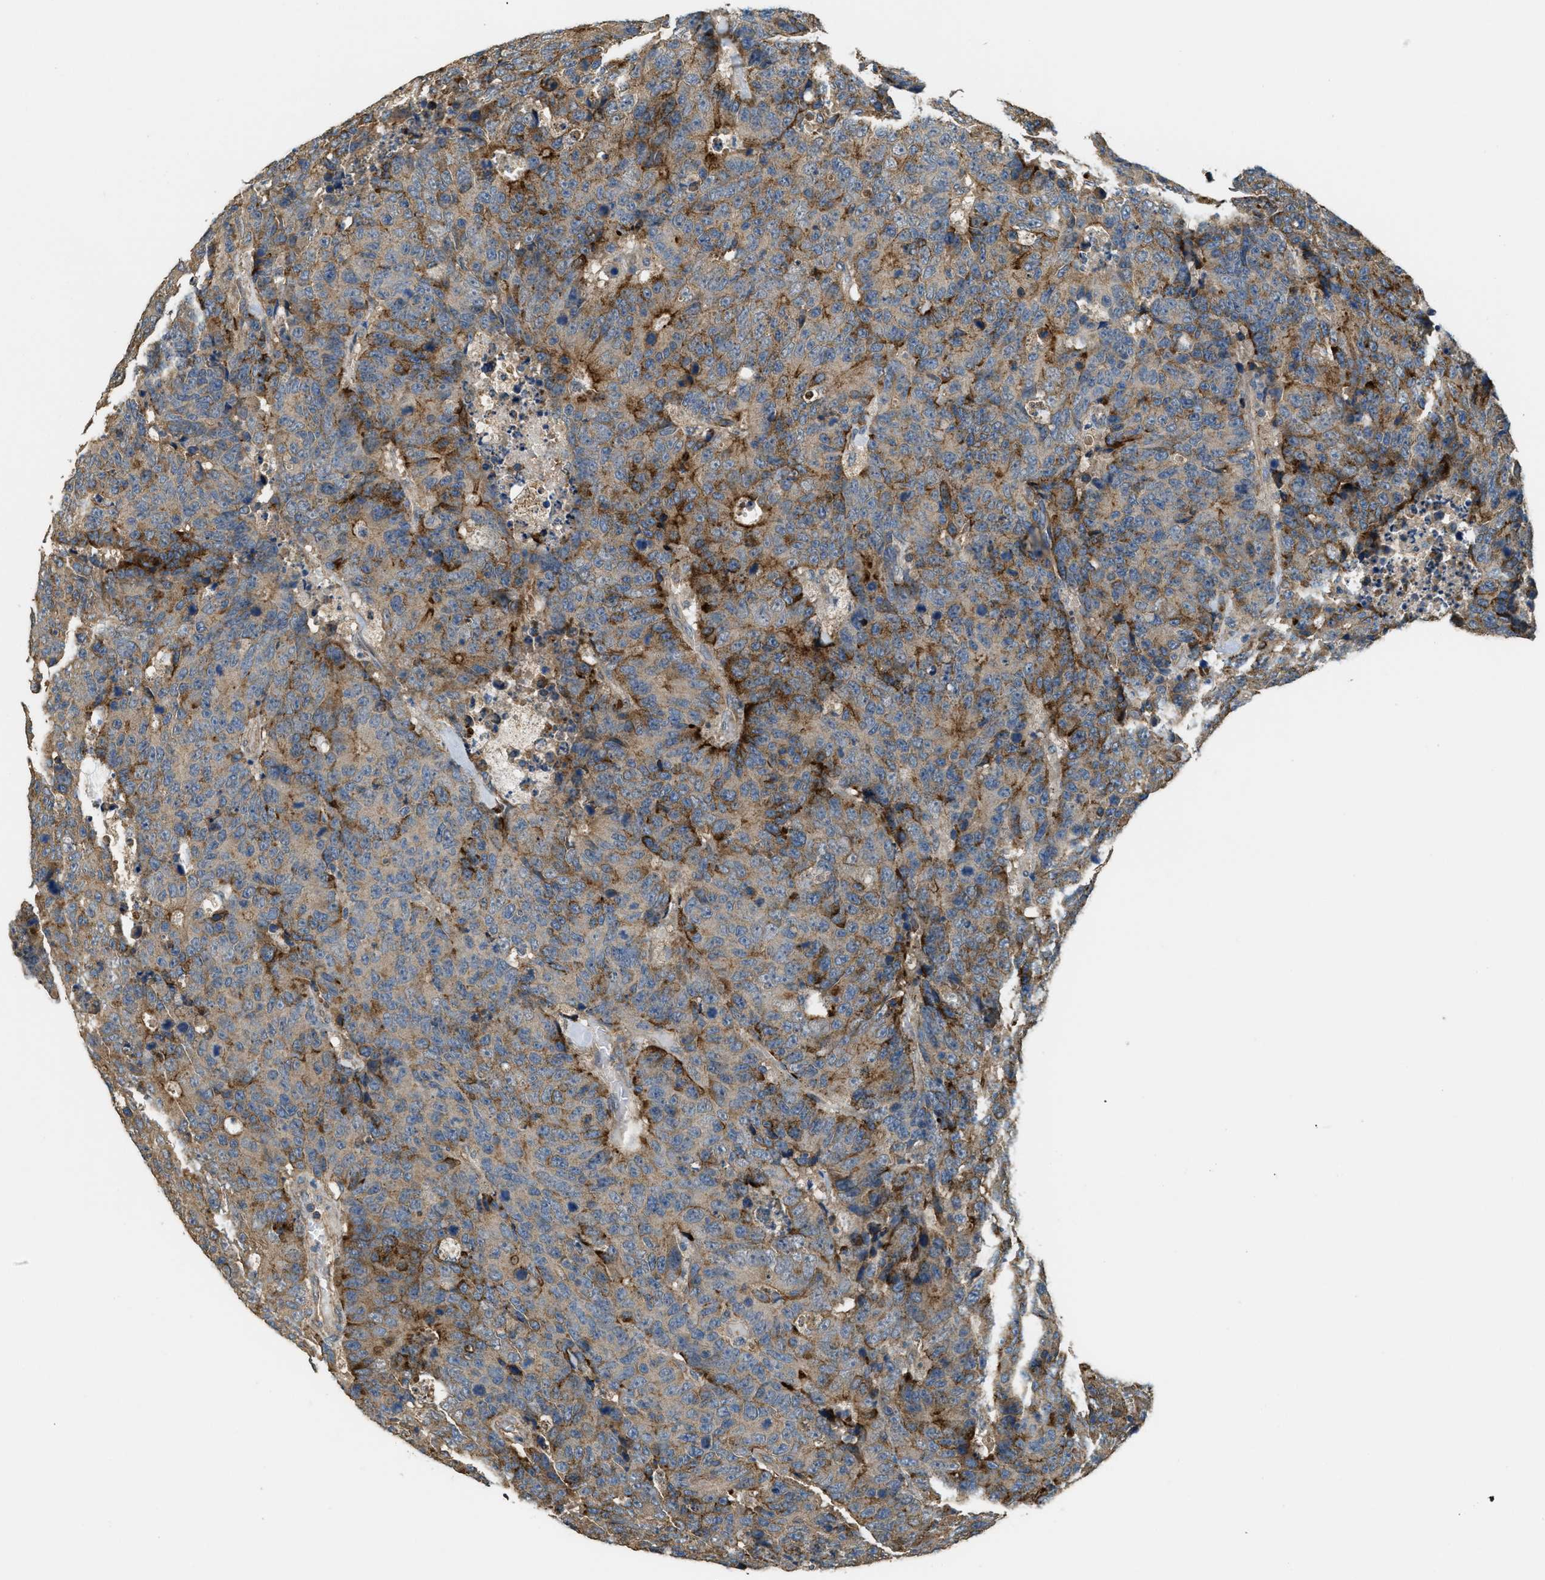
{"staining": {"intensity": "strong", "quantity": "25%-75%", "location": "cytoplasmic/membranous"}, "tissue": "colorectal cancer", "cell_type": "Tumor cells", "image_type": "cancer", "snomed": [{"axis": "morphology", "description": "Adenocarcinoma, NOS"}, {"axis": "topography", "description": "Colon"}], "caption": "This is an image of immunohistochemistry staining of adenocarcinoma (colorectal), which shows strong staining in the cytoplasmic/membranous of tumor cells.", "gene": "THBS2", "patient": {"sex": "female", "age": 86}}